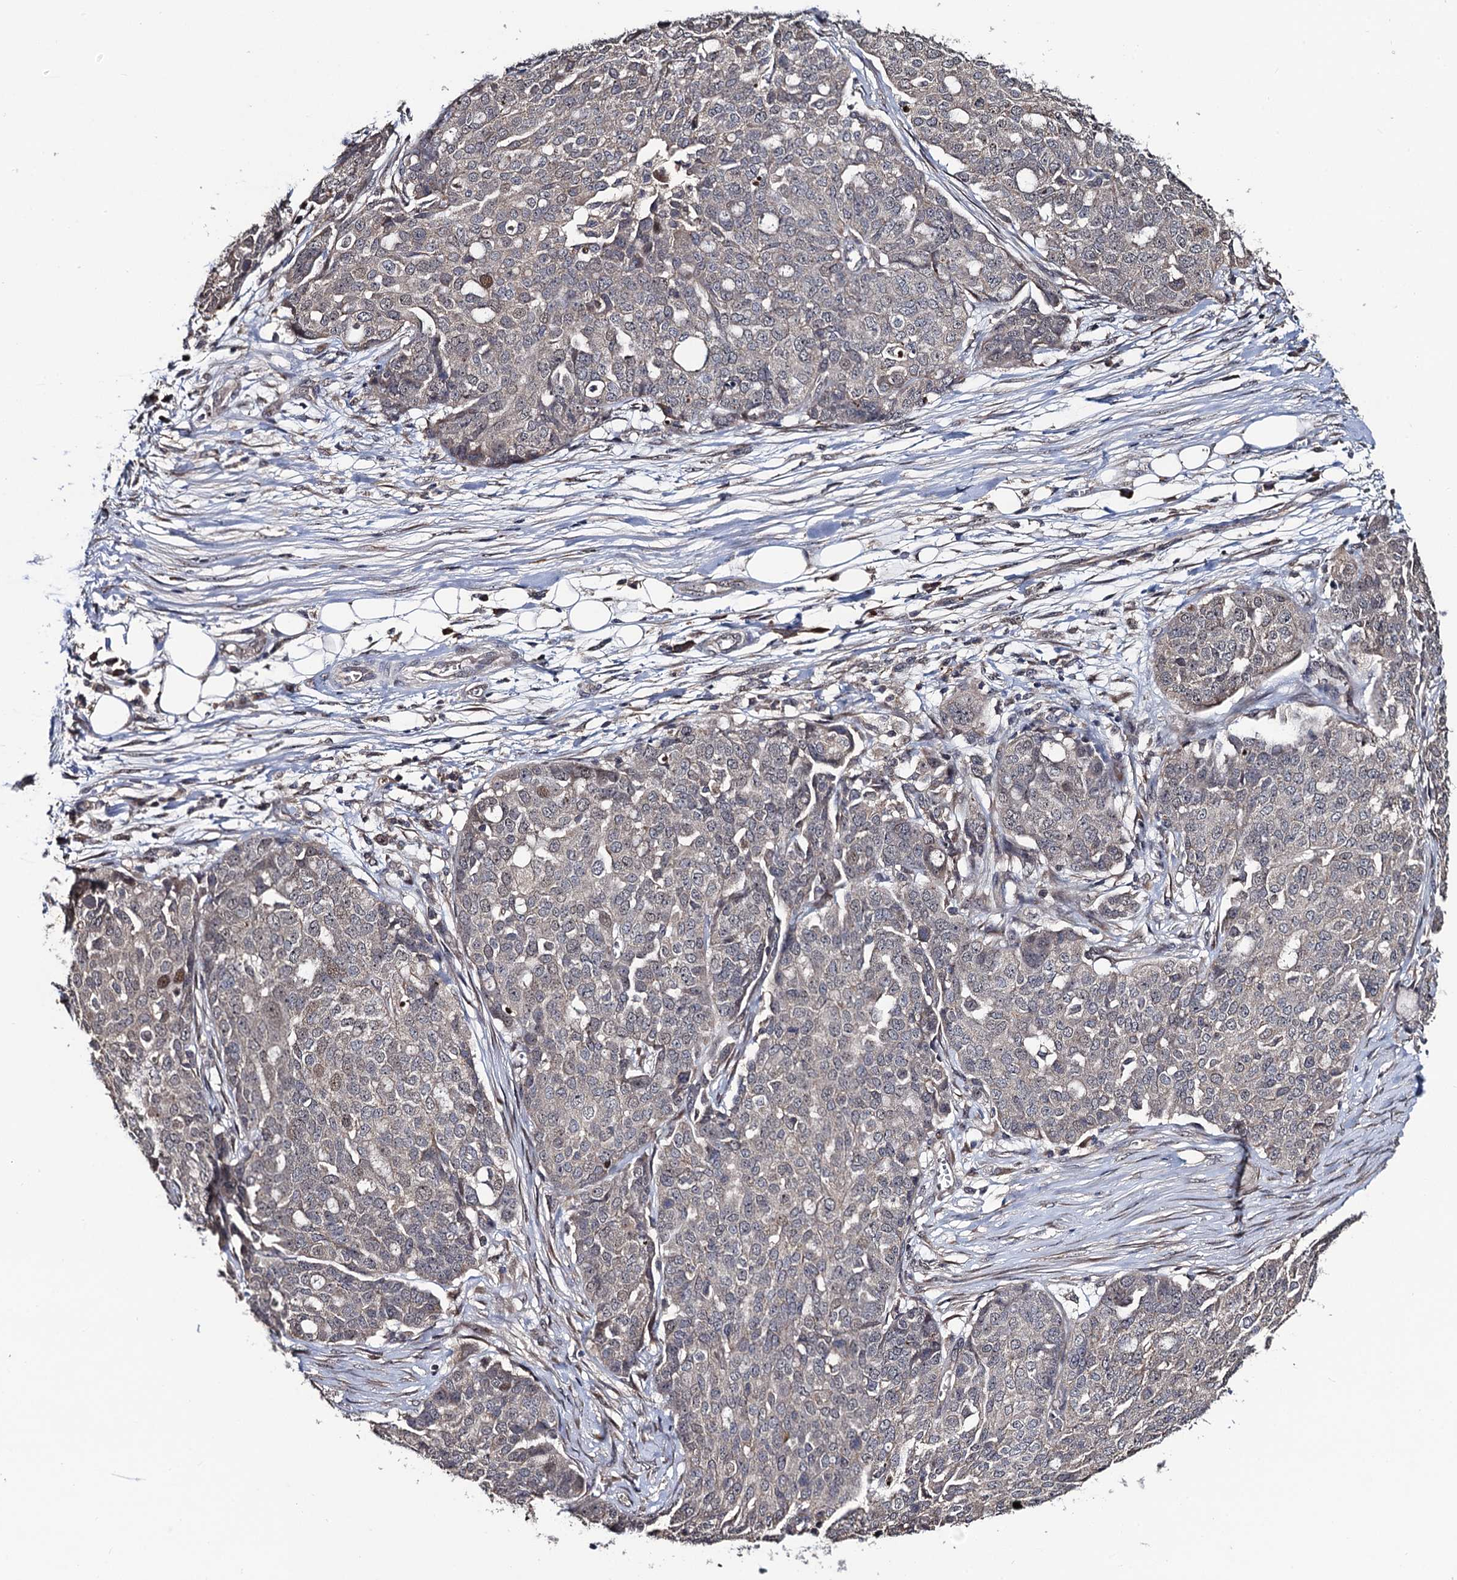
{"staining": {"intensity": "weak", "quantity": "<25%", "location": "nuclear"}, "tissue": "ovarian cancer", "cell_type": "Tumor cells", "image_type": "cancer", "snomed": [{"axis": "morphology", "description": "Cystadenocarcinoma, serous, NOS"}, {"axis": "topography", "description": "Soft tissue"}, {"axis": "topography", "description": "Ovary"}], "caption": "A high-resolution histopathology image shows immunohistochemistry (IHC) staining of ovarian cancer (serous cystadenocarcinoma), which shows no significant expression in tumor cells.", "gene": "LRRC63", "patient": {"sex": "female", "age": 57}}